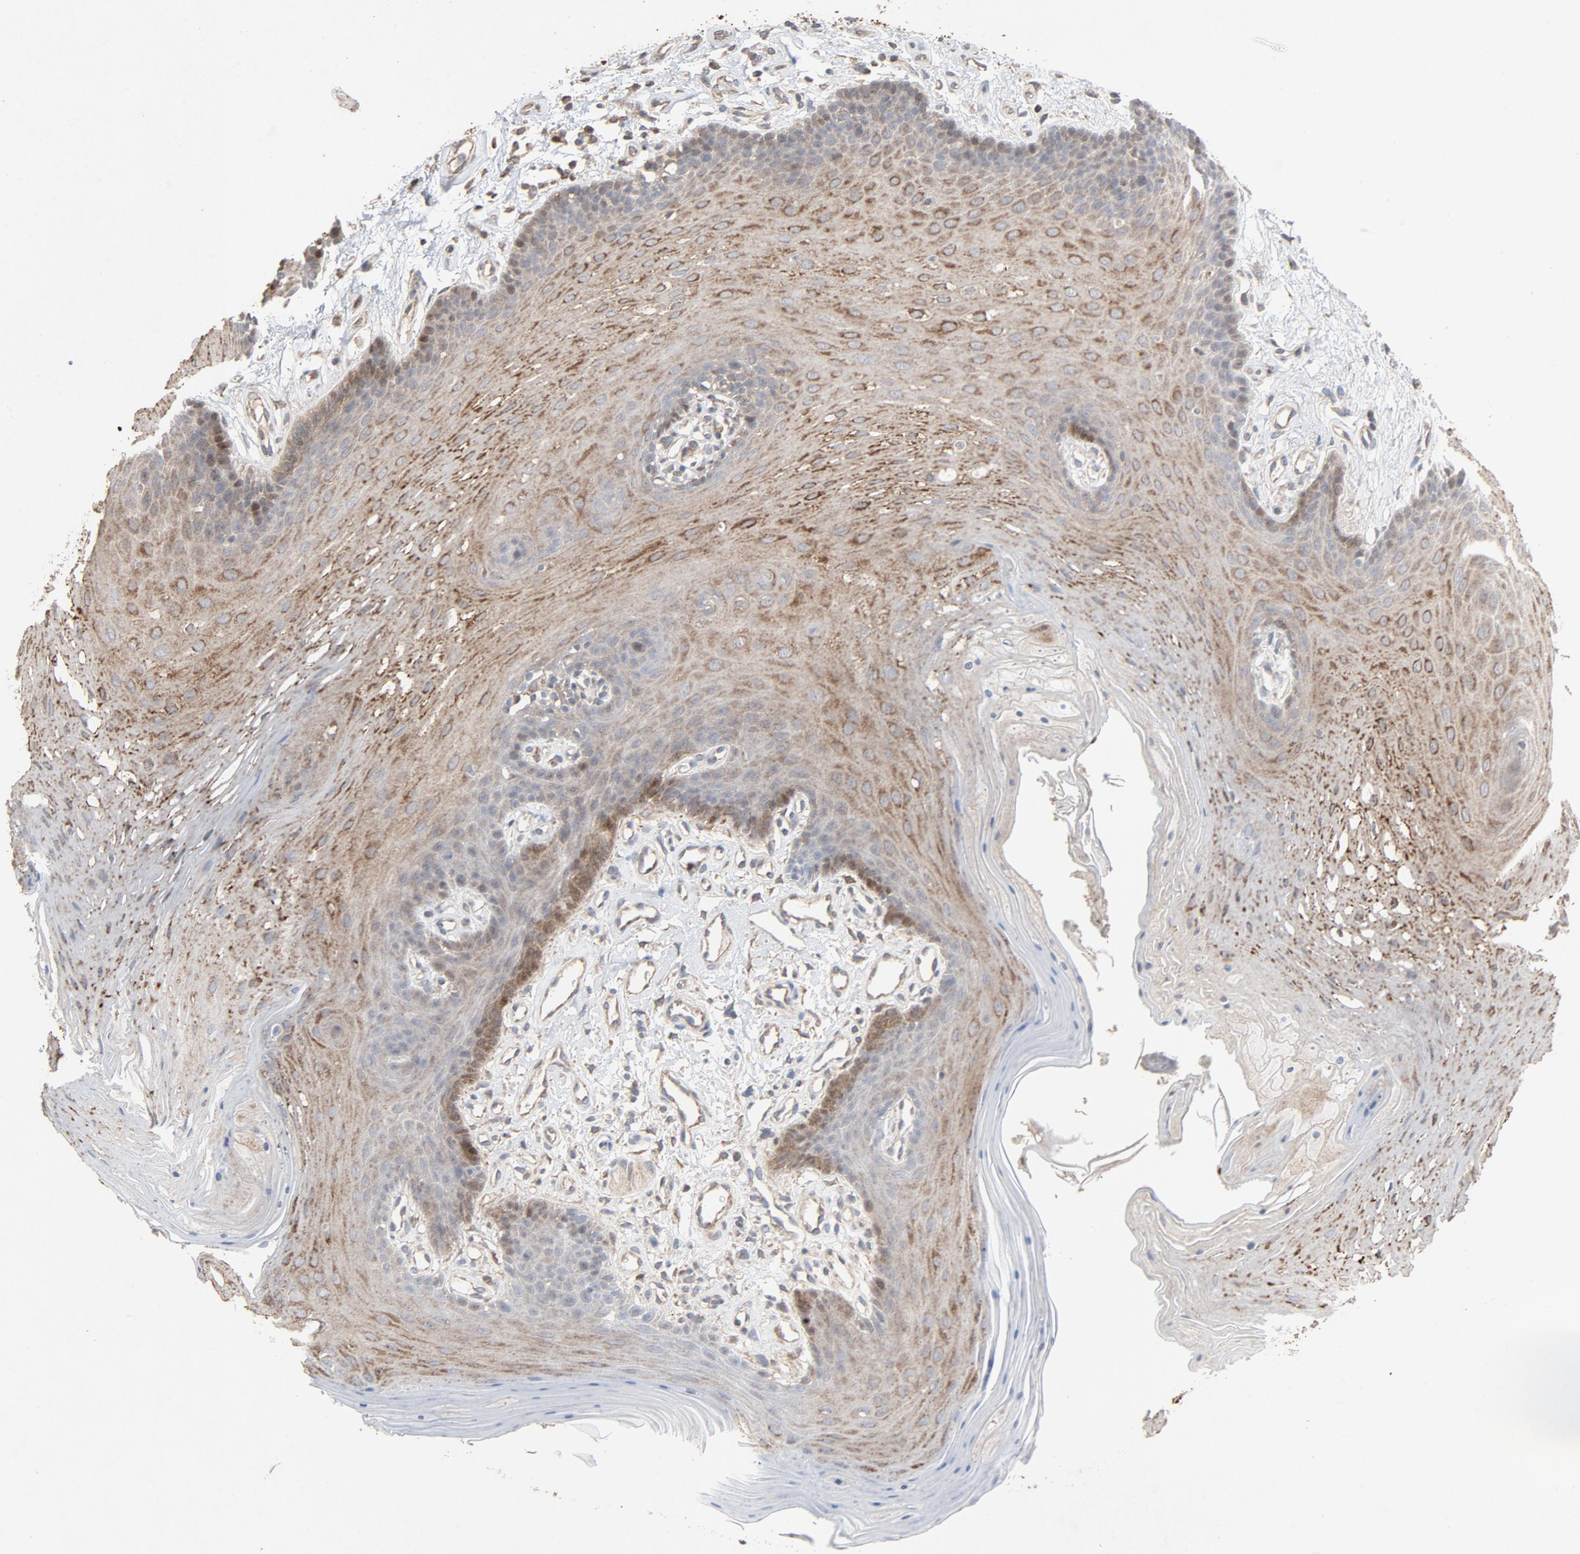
{"staining": {"intensity": "moderate", "quantity": ">75%", "location": "cytoplasmic/membranous"}, "tissue": "oral mucosa", "cell_type": "Squamous epithelial cells", "image_type": "normal", "snomed": [{"axis": "morphology", "description": "Normal tissue, NOS"}, {"axis": "topography", "description": "Oral tissue"}], "caption": "This image demonstrates IHC staining of unremarkable human oral mucosa, with medium moderate cytoplasmic/membranous positivity in about >75% of squamous epithelial cells.", "gene": "CDK6", "patient": {"sex": "male", "age": 62}}